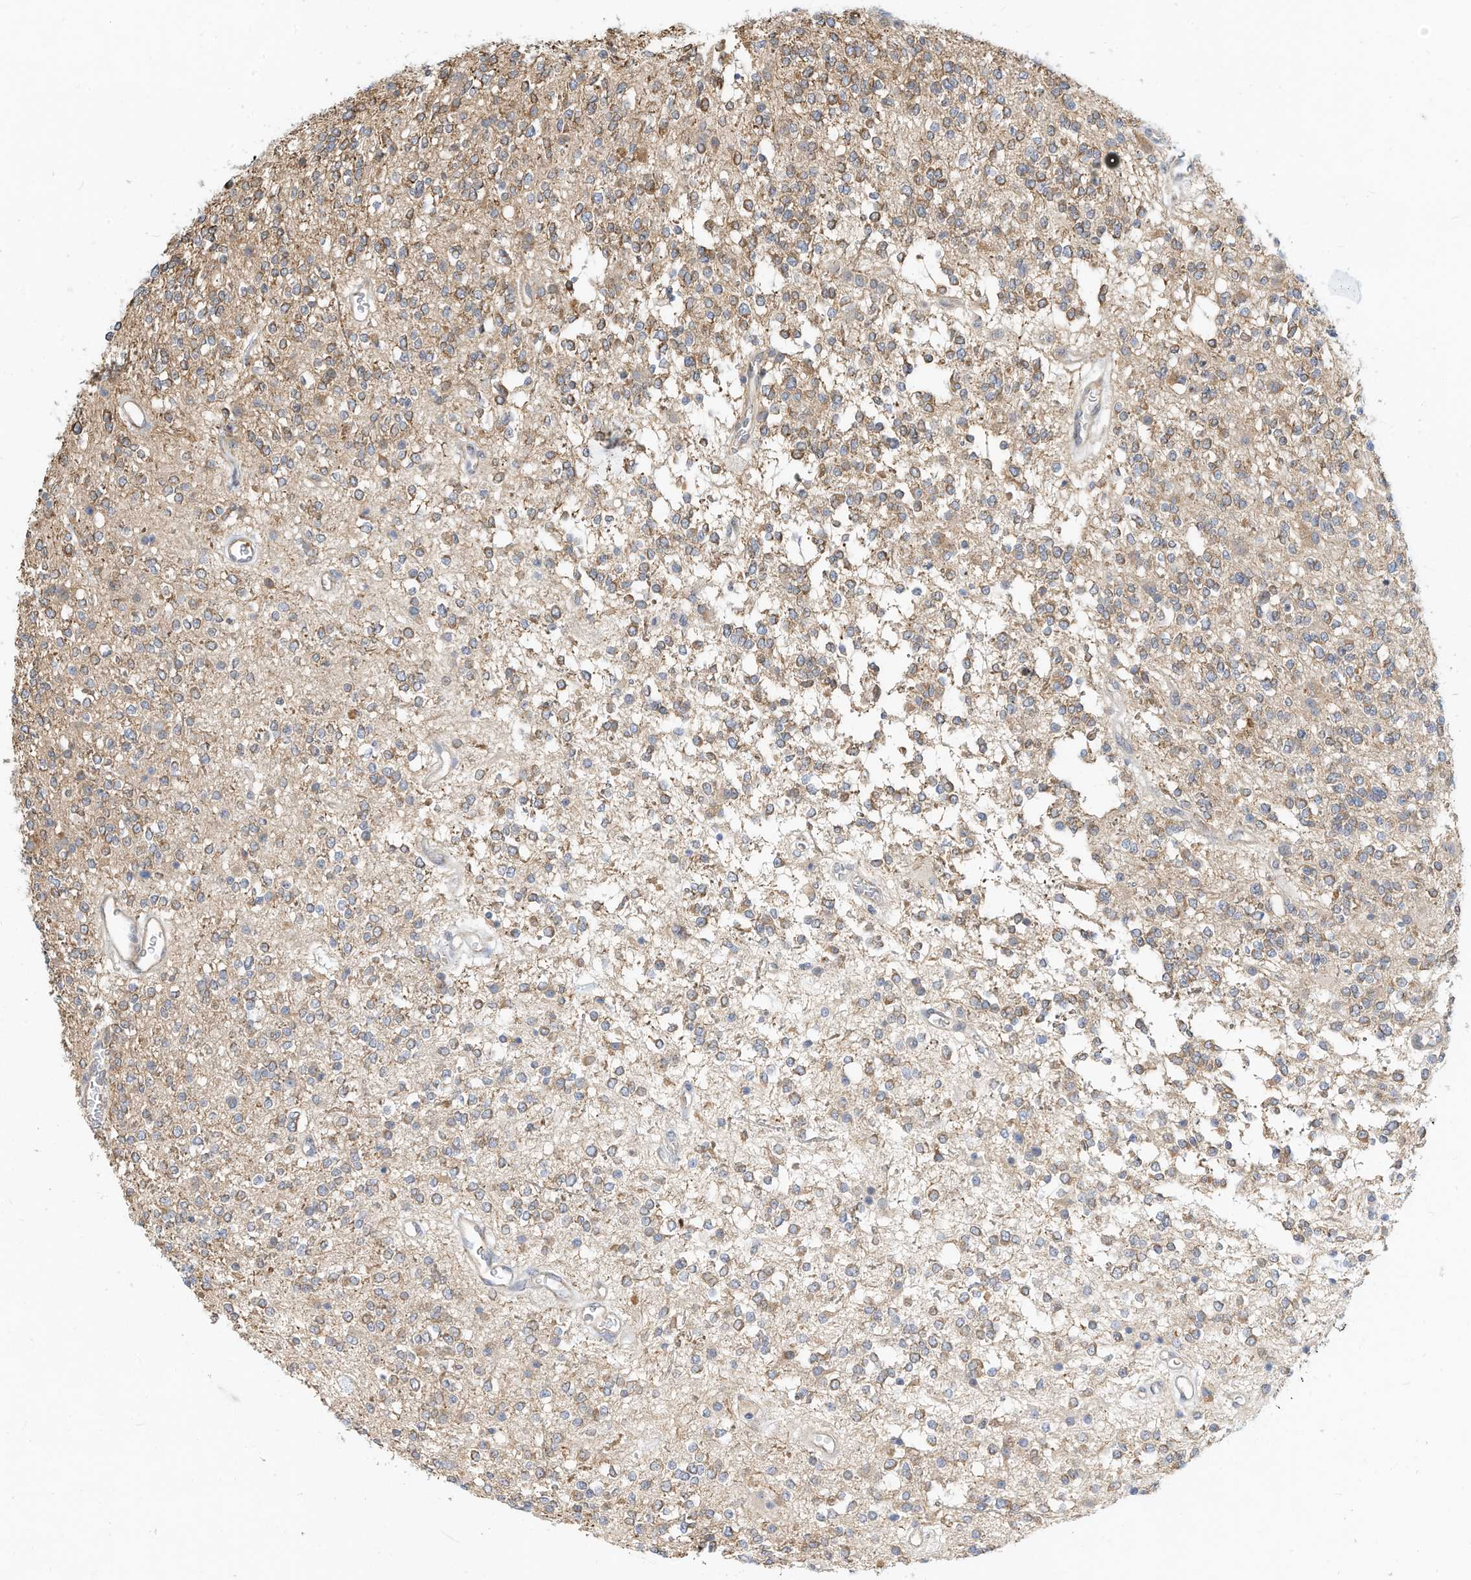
{"staining": {"intensity": "moderate", "quantity": "25%-75%", "location": "cytoplasmic/membranous"}, "tissue": "glioma", "cell_type": "Tumor cells", "image_type": "cancer", "snomed": [{"axis": "morphology", "description": "Glioma, malignant, High grade"}, {"axis": "topography", "description": "Brain"}], "caption": "Tumor cells demonstrate medium levels of moderate cytoplasmic/membranous positivity in about 25%-75% of cells in human glioma.", "gene": "OFD1", "patient": {"sex": "male", "age": 34}}